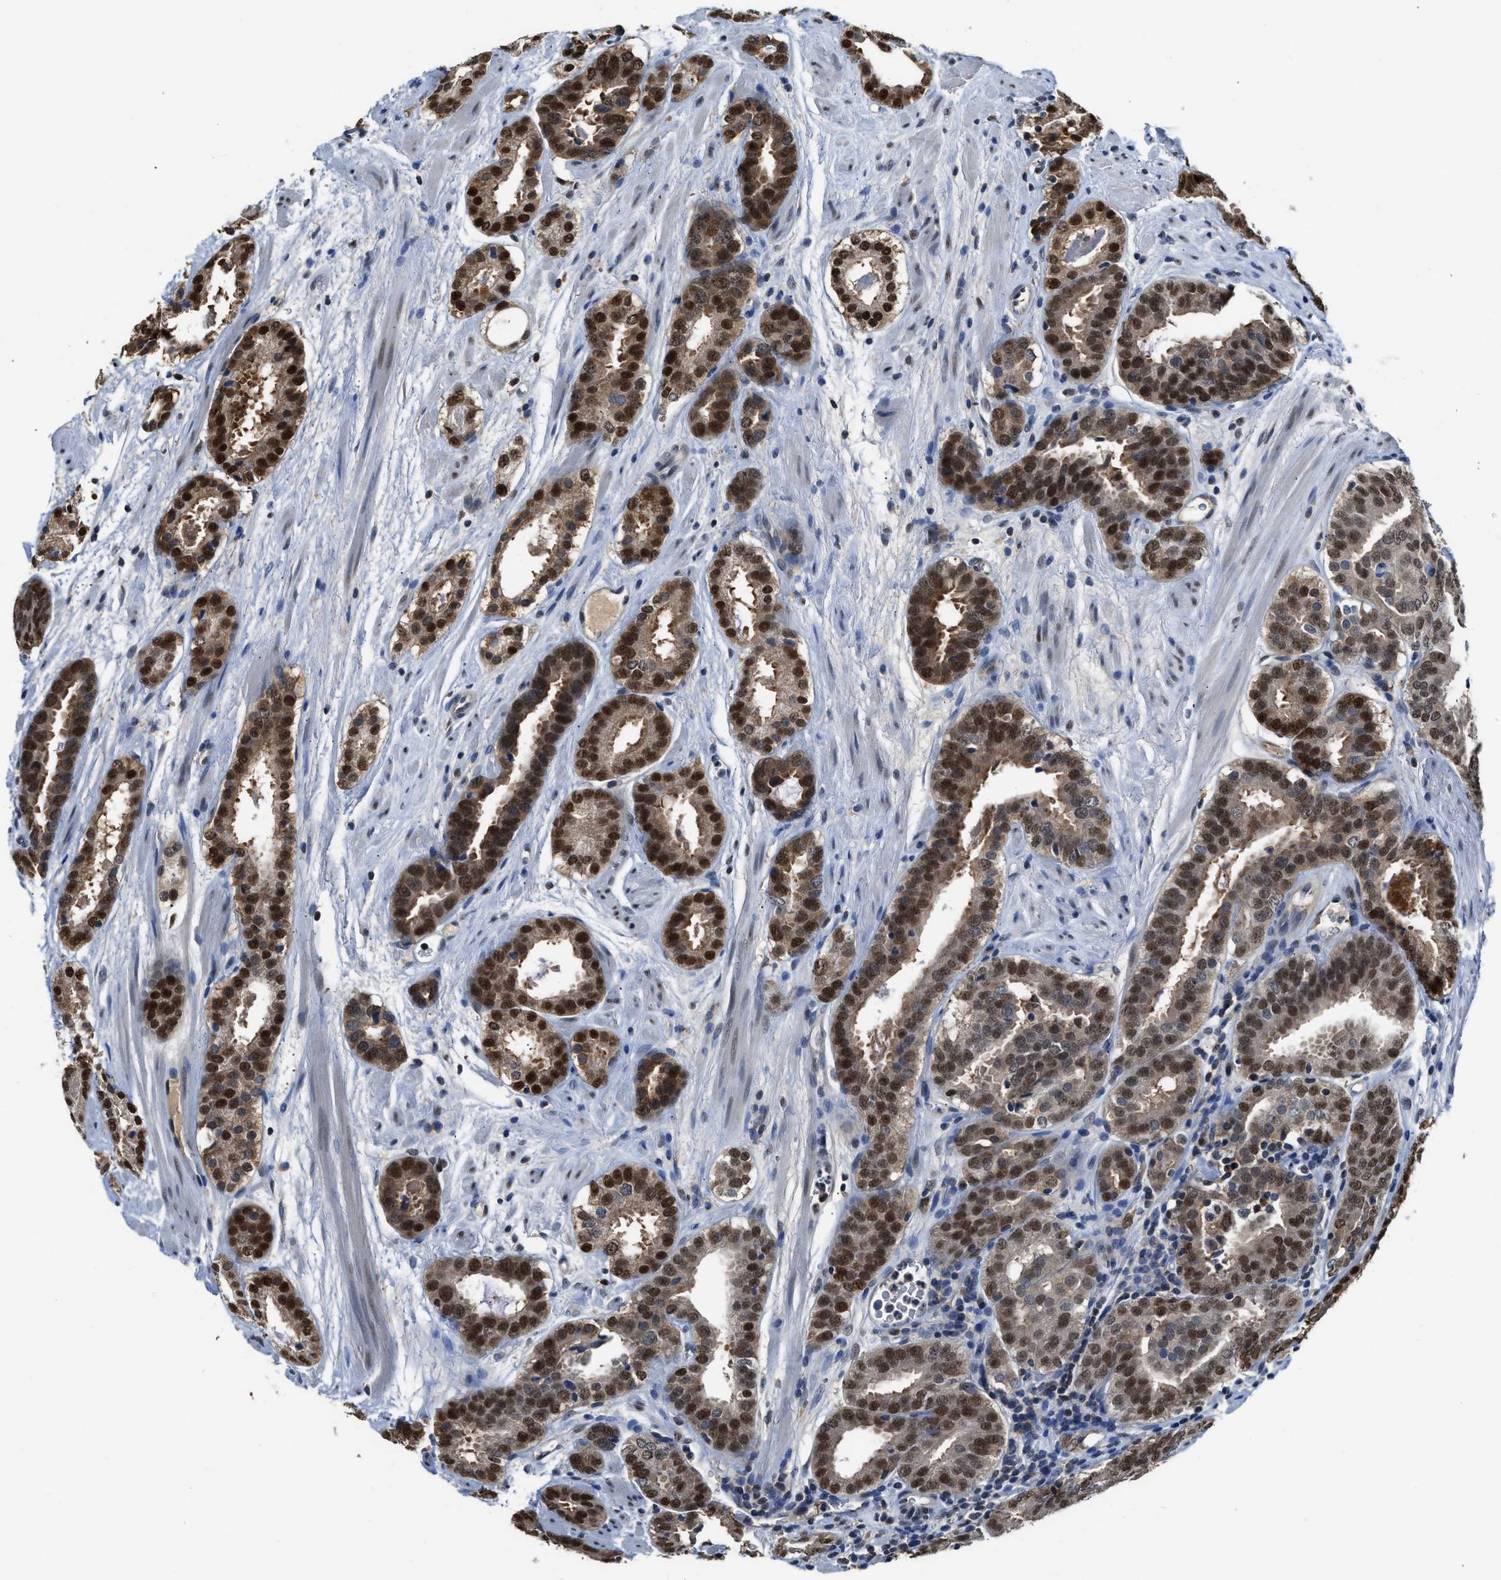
{"staining": {"intensity": "strong", "quantity": ">75%", "location": "cytoplasmic/membranous,nuclear"}, "tissue": "prostate cancer", "cell_type": "Tumor cells", "image_type": "cancer", "snomed": [{"axis": "morphology", "description": "Adenocarcinoma, Low grade"}, {"axis": "topography", "description": "Prostate"}], "caption": "Prostate cancer (low-grade adenocarcinoma) tissue exhibits strong cytoplasmic/membranous and nuclear positivity in about >75% of tumor cells", "gene": "ALX1", "patient": {"sex": "male", "age": 69}}